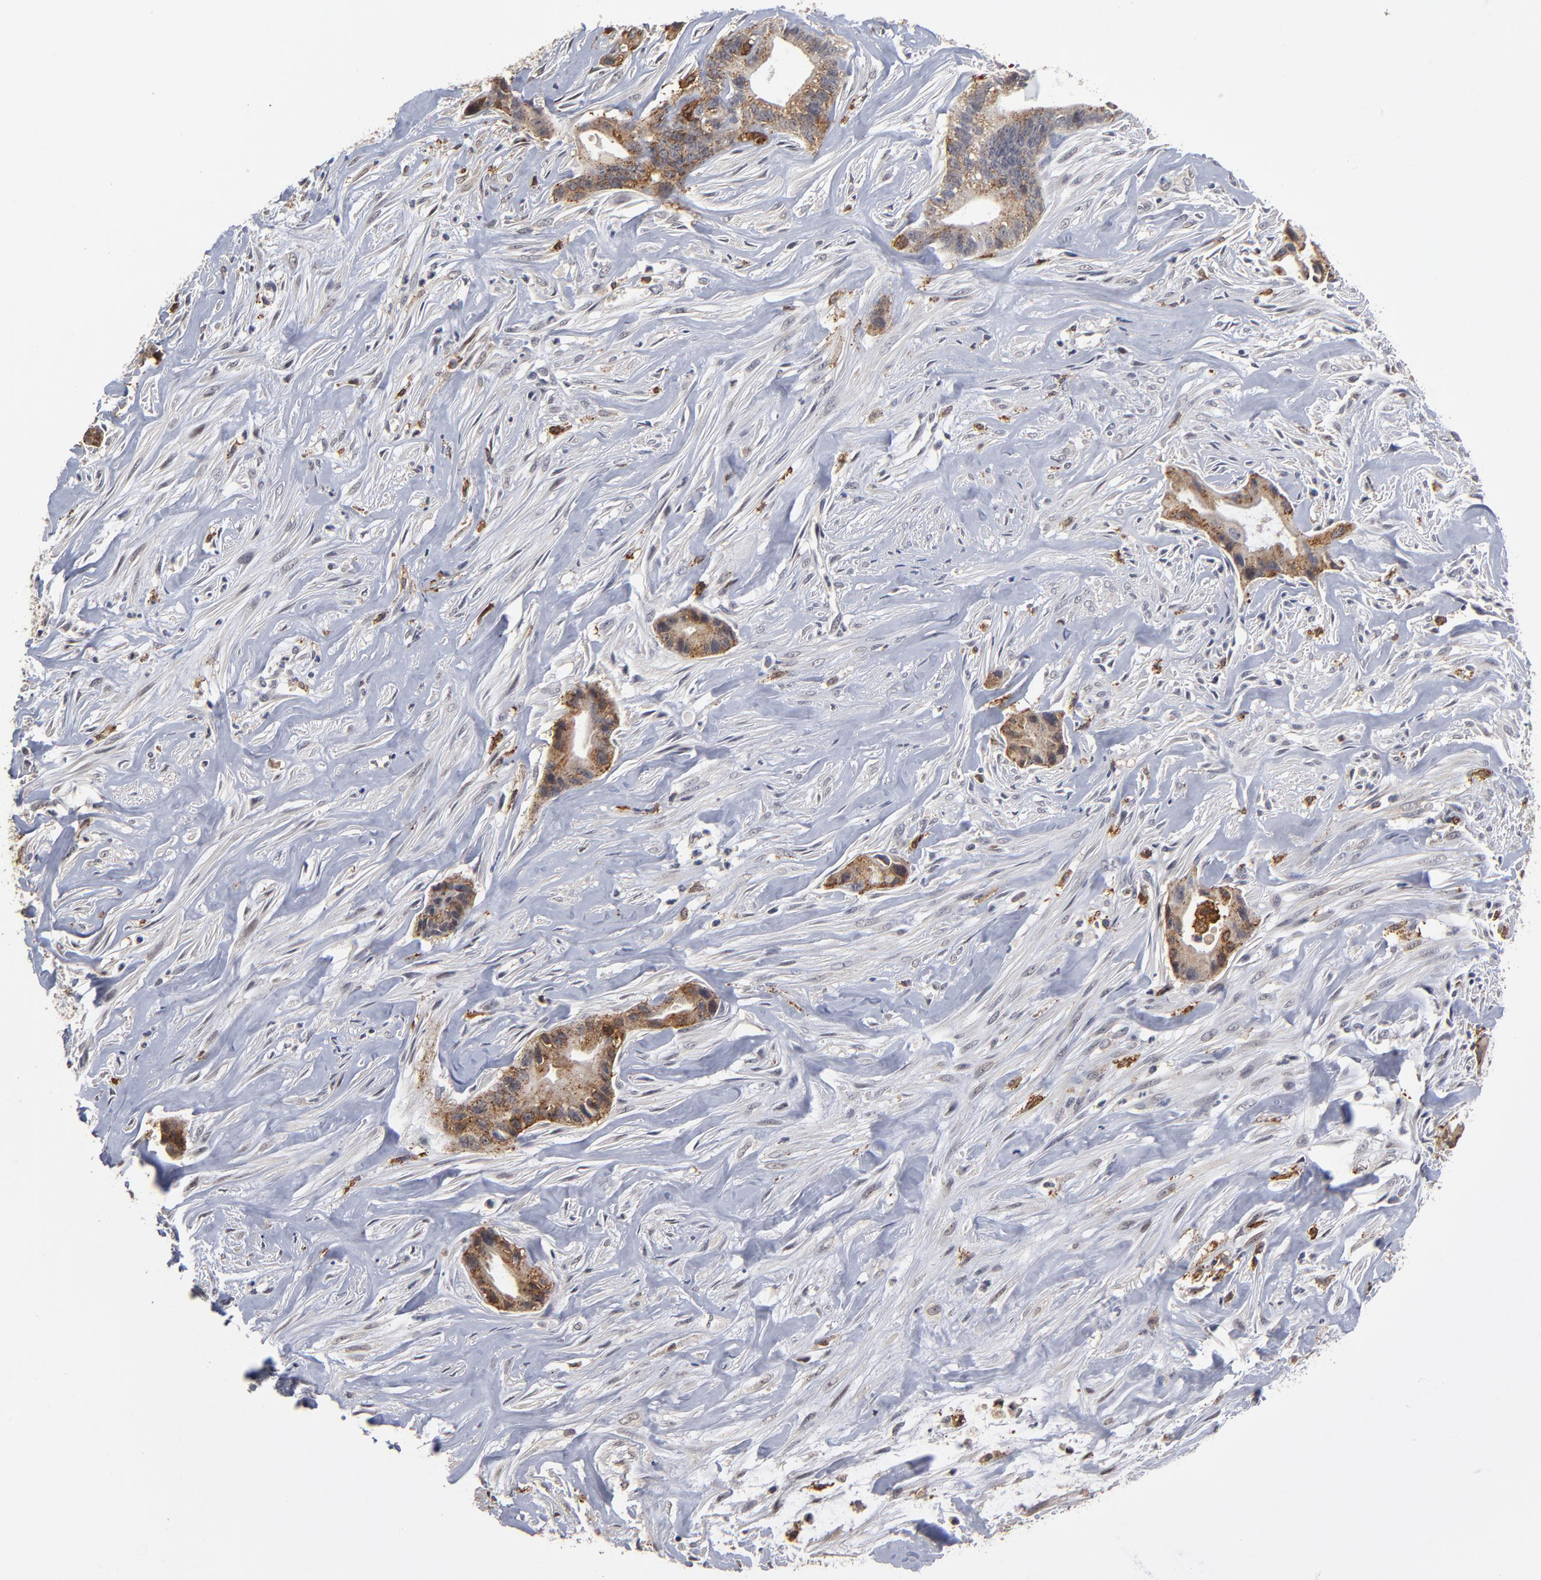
{"staining": {"intensity": "strong", "quantity": ">75%", "location": "cytoplasmic/membranous"}, "tissue": "liver cancer", "cell_type": "Tumor cells", "image_type": "cancer", "snomed": [{"axis": "morphology", "description": "Cholangiocarcinoma"}, {"axis": "topography", "description": "Liver"}], "caption": "An immunohistochemistry micrograph of tumor tissue is shown. Protein staining in brown labels strong cytoplasmic/membranous positivity in liver cancer (cholangiocarcinoma) within tumor cells. The staining was performed using DAB, with brown indicating positive protein expression. Nuclei are stained blue with hematoxylin.", "gene": "ASB8", "patient": {"sex": "female", "age": 55}}